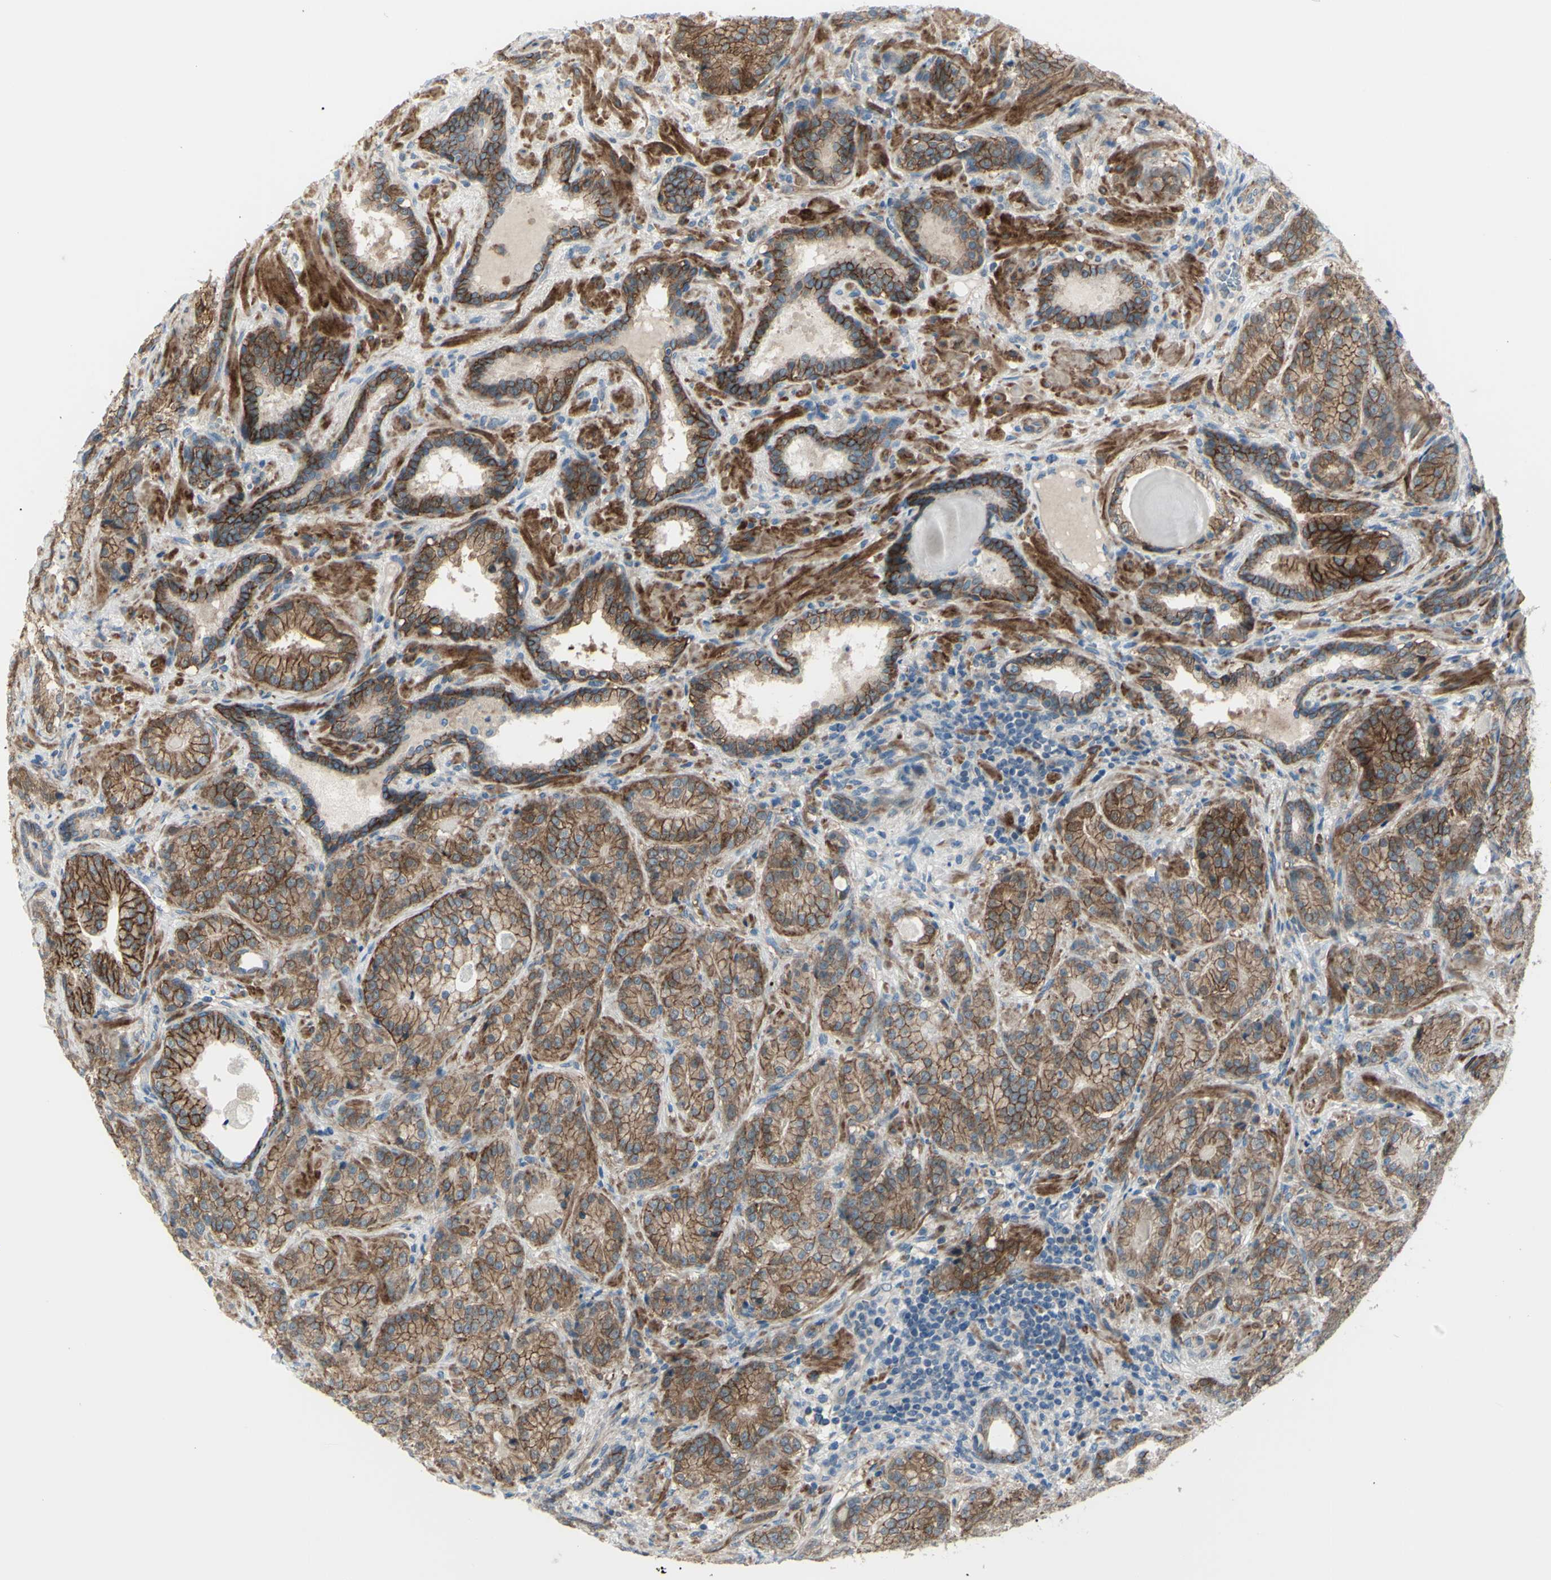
{"staining": {"intensity": "strong", "quantity": ">75%", "location": "cytoplasmic/membranous"}, "tissue": "prostate cancer", "cell_type": "Tumor cells", "image_type": "cancer", "snomed": [{"axis": "morphology", "description": "Adenocarcinoma, High grade"}, {"axis": "topography", "description": "Prostate"}], "caption": "Immunohistochemistry staining of prostate cancer, which displays high levels of strong cytoplasmic/membranous staining in approximately >75% of tumor cells indicating strong cytoplasmic/membranous protein staining. The staining was performed using DAB (3,3'-diaminobenzidine) (brown) for protein detection and nuclei were counterstained in hematoxylin (blue).", "gene": "LRRK1", "patient": {"sex": "male", "age": 61}}